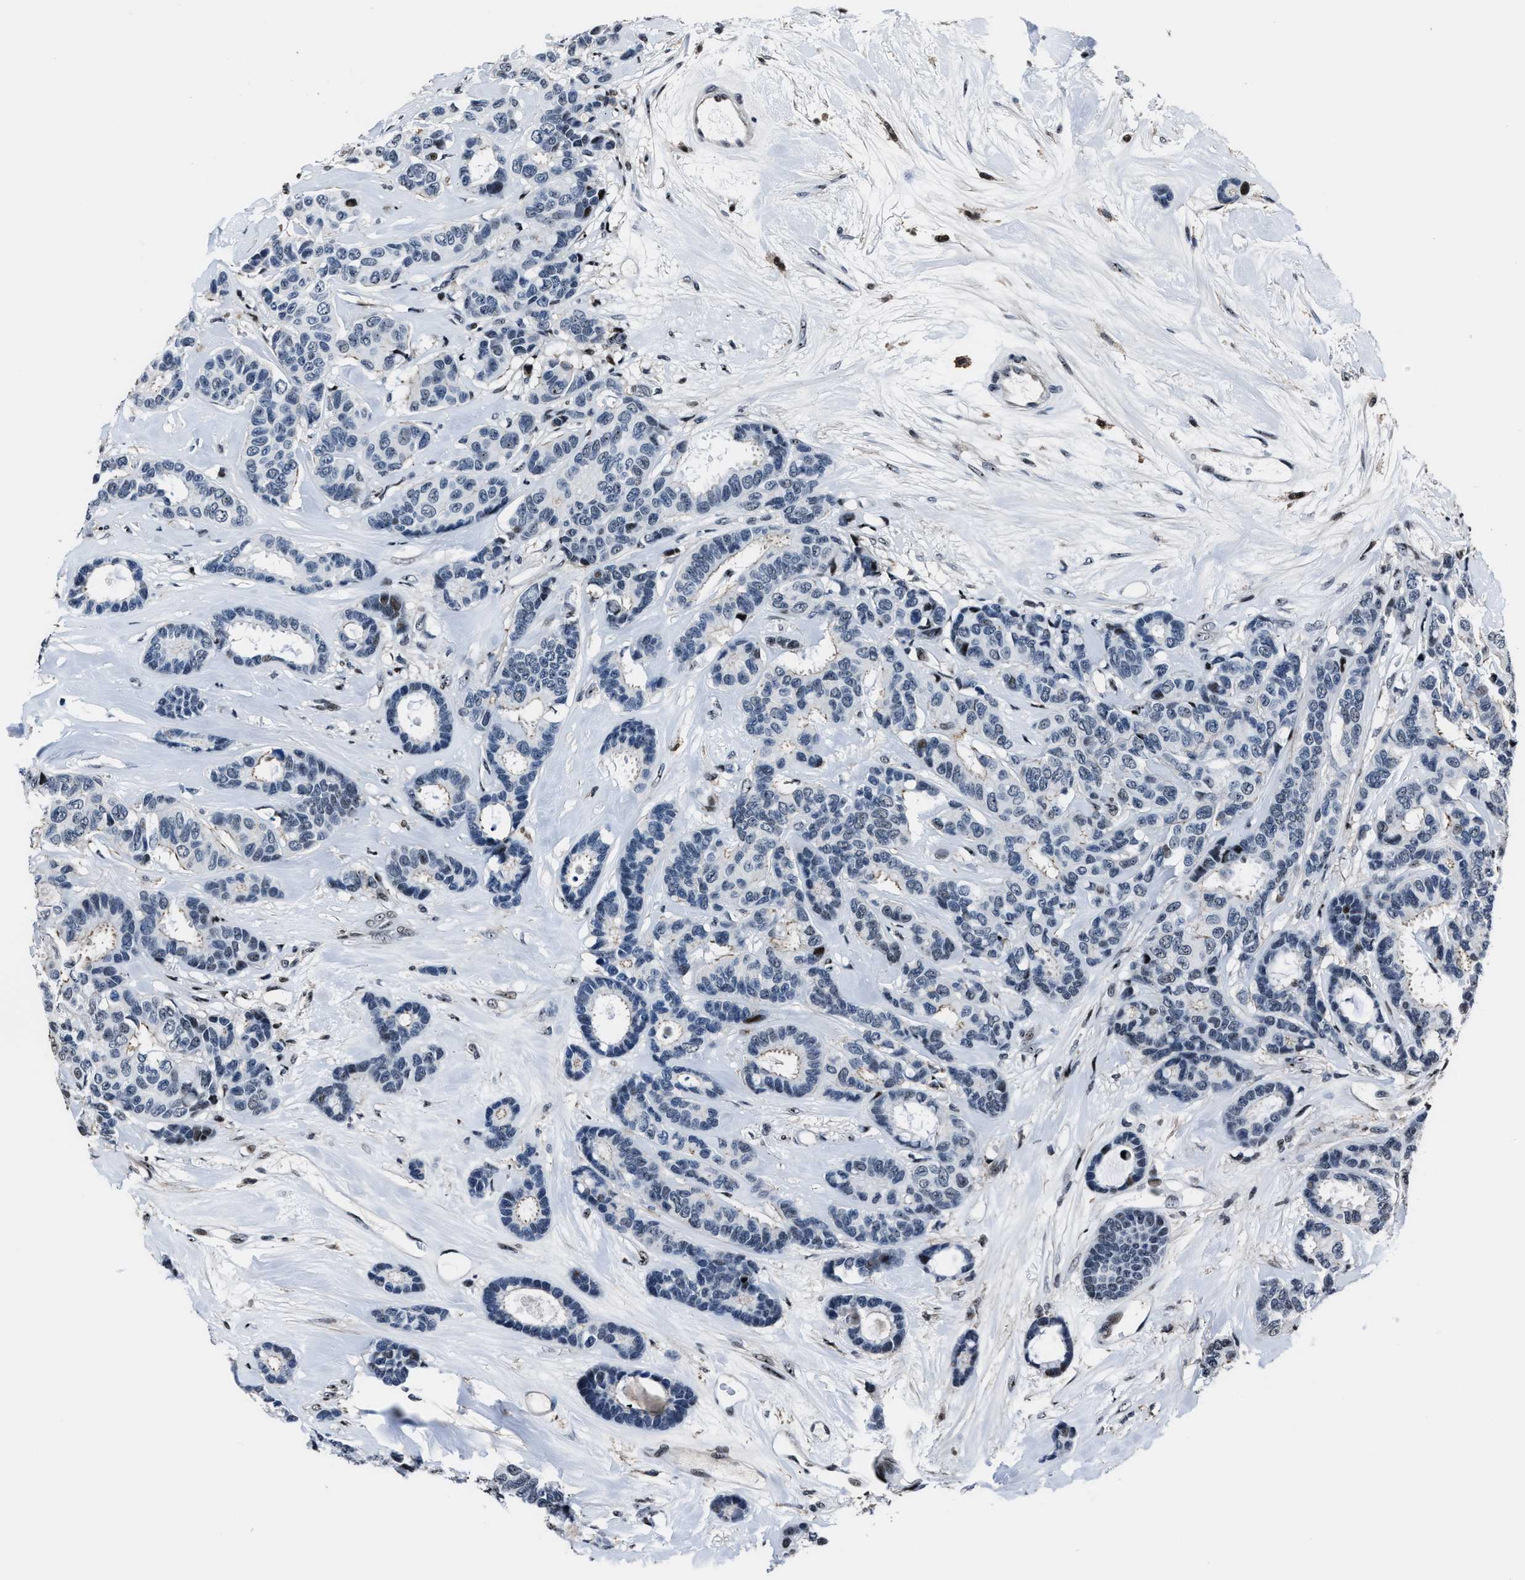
{"staining": {"intensity": "negative", "quantity": "none", "location": "none"}, "tissue": "breast cancer", "cell_type": "Tumor cells", "image_type": "cancer", "snomed": [{"axis": "morphology", "description": "Duct carcinoma"}, {"axis": "topography", "description": "Breast"}], "caption": "This is a image of IHC staining of intraductal carcinoma (breast), which shows no staining in tumor cells.", "gene": "PPIE", "patient": {"sex": "female", "age": 87}}